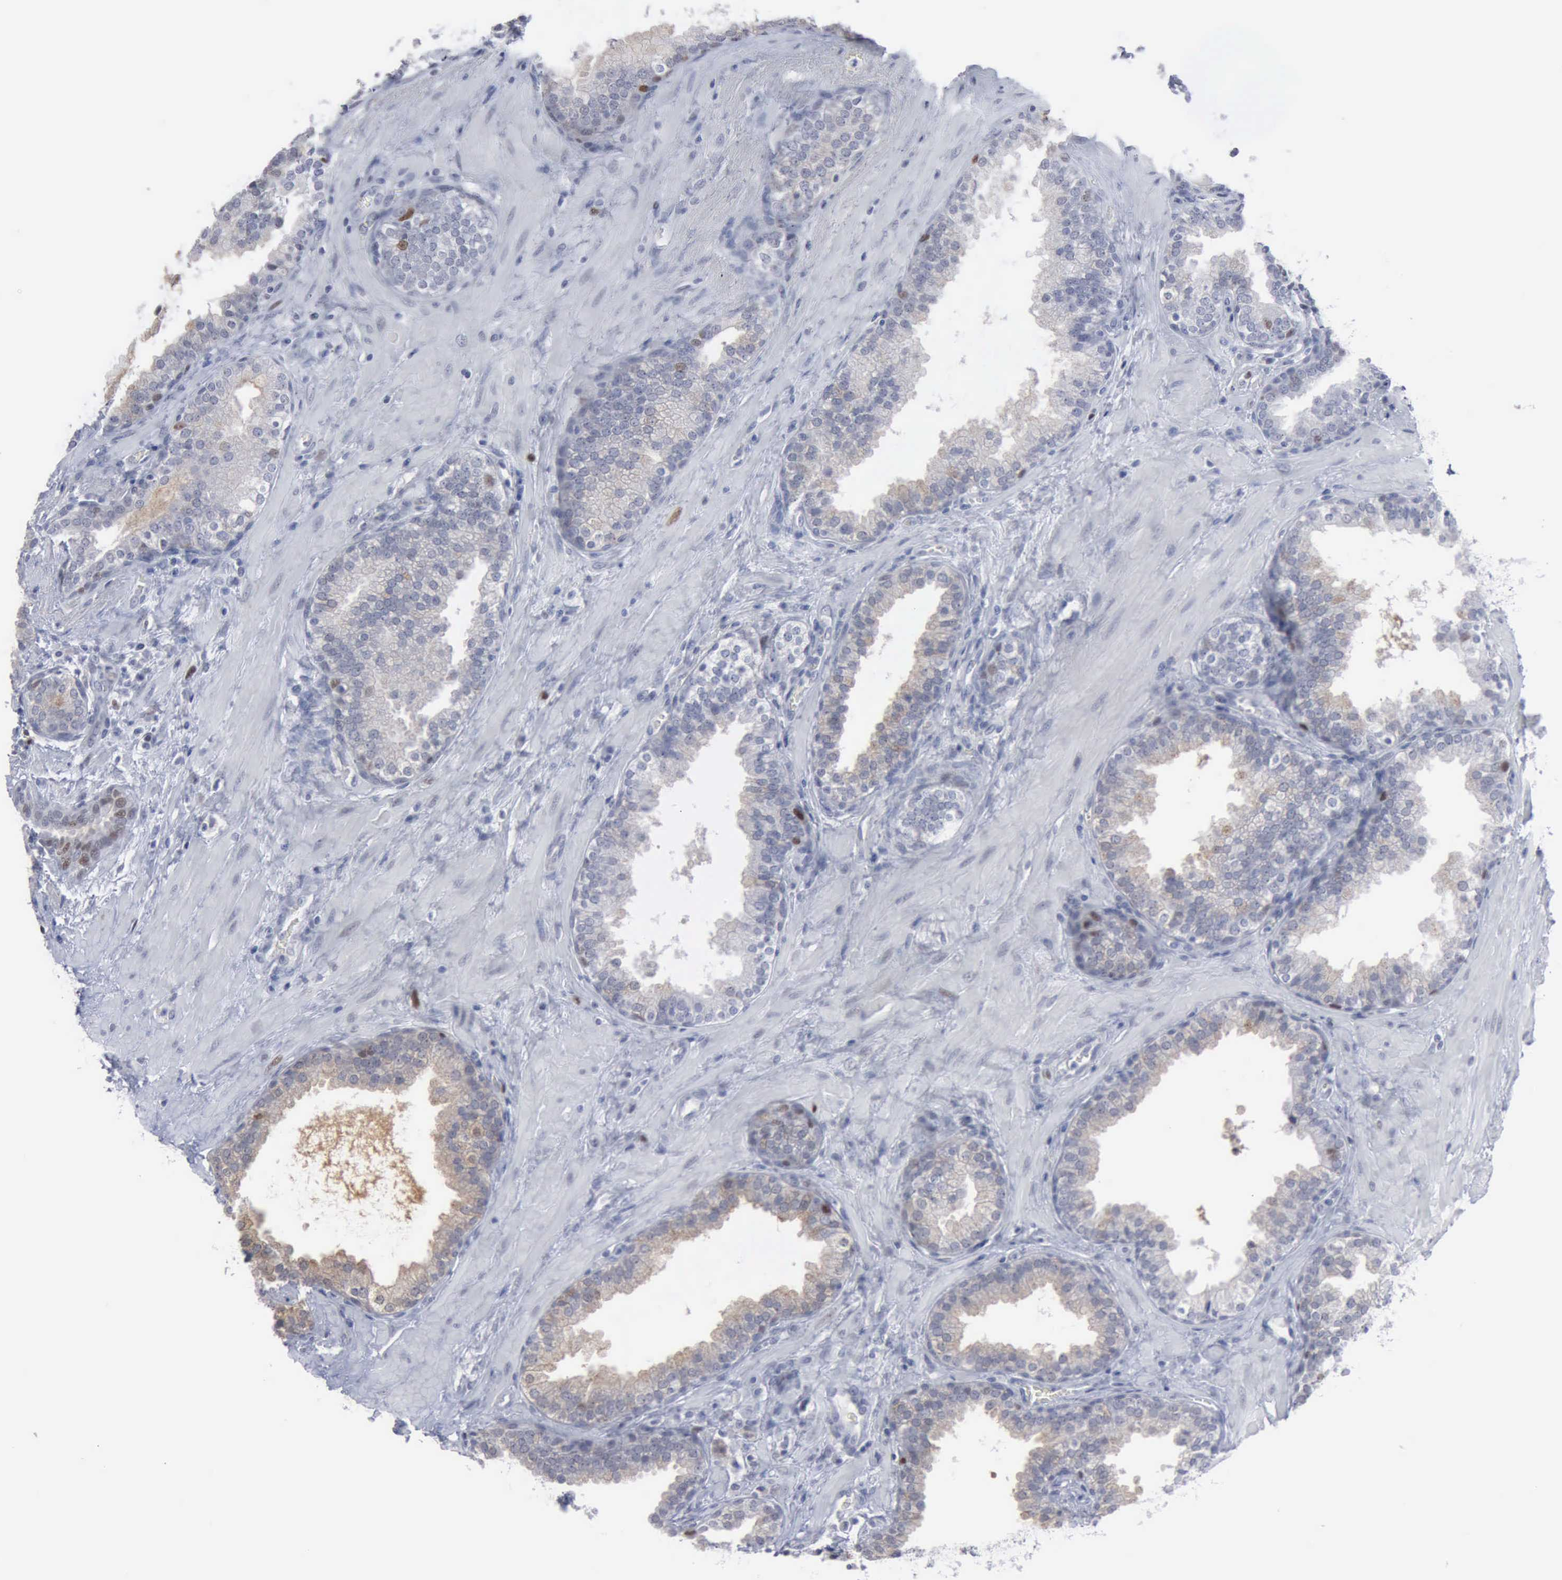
{"staining": {"intensity": "moderate", "quantity": "<25%", "location": "nuclear"}, "tissue": "prostate", "cell_type": "Glandular cells", "image_type": "normal", "snomed": [{"axis": "morphology", "description": "Normal tissue, NOS"}, {"axis": "topography", "description": "Prostate"}], "caption": "A photomicrograph of prostate stained for a protein displays moderate nuclear brown staining in glandular cells.", "gene": "MCM5", "patient": {"sex": "male", "age": 51}}